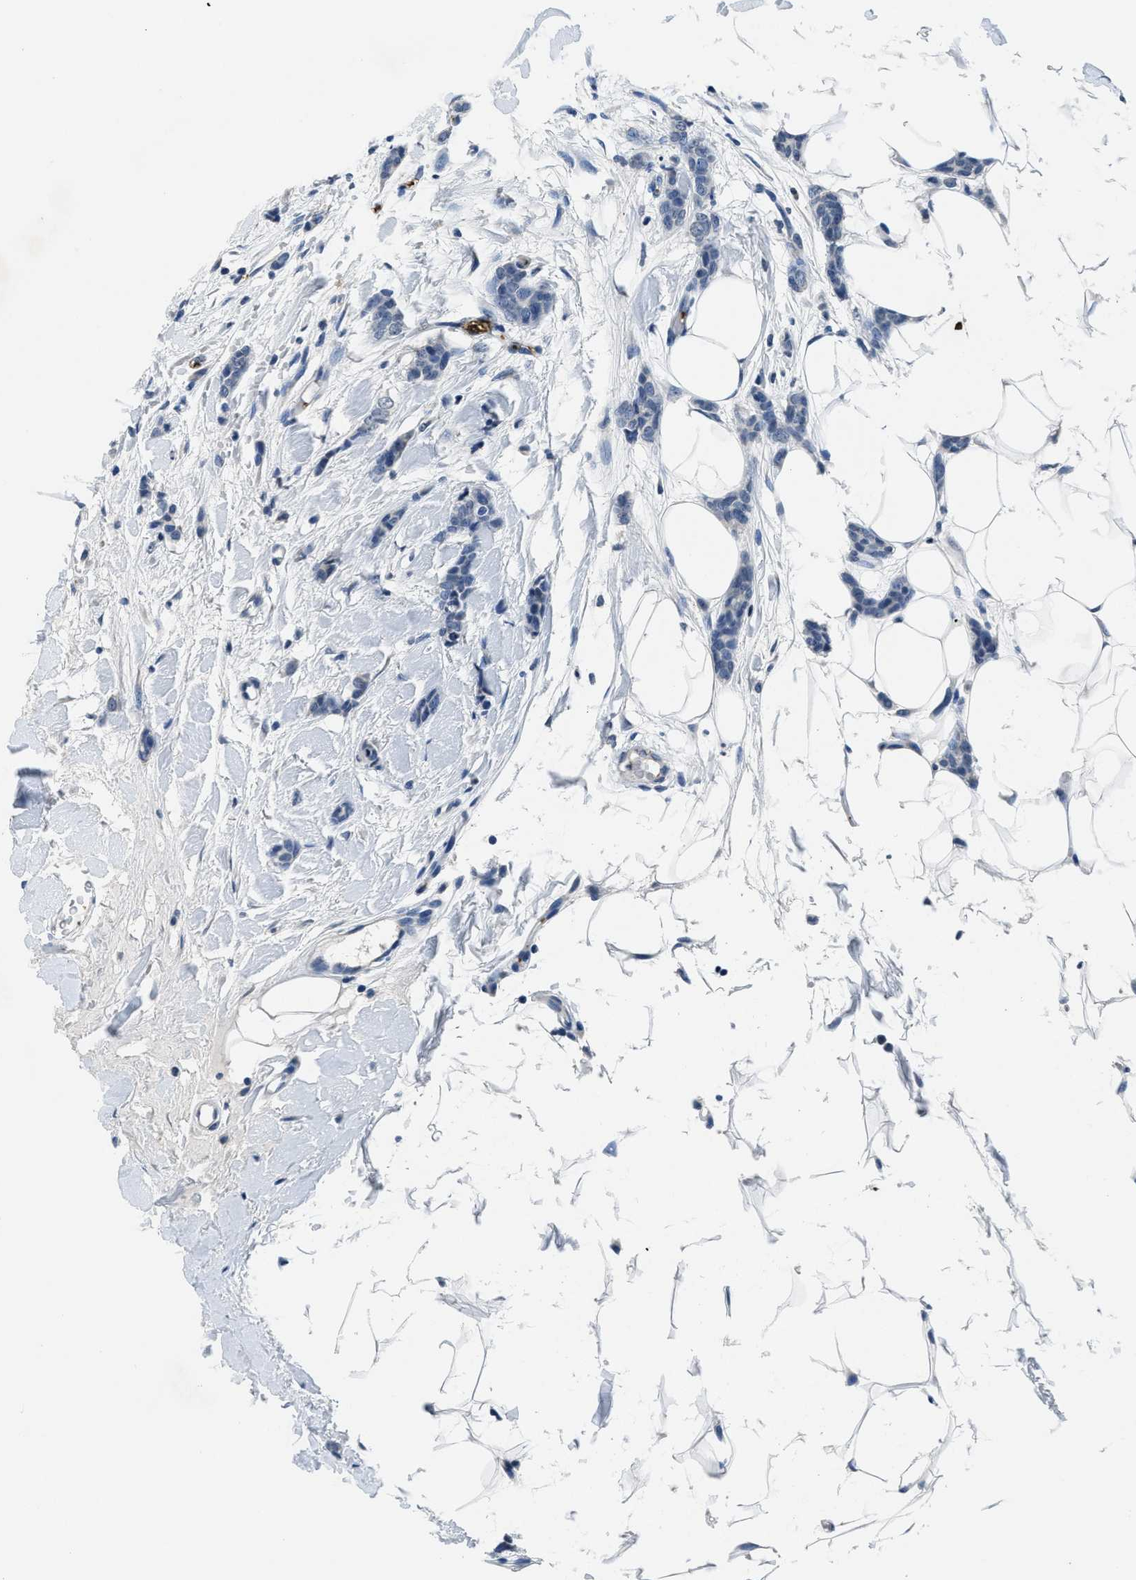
{"staining": {"intensity": "negative", "quantity": "none", "location": "none"}, "tissue": "breast cancer", "cell_type": "Tumor cells", "image_type": "cancer", "snomed": [{"axis": "morphology", "description": "Lobular carcinoma"}, {"axis": "topography", "description": "Skin"}, {"axis": "topography", "description": "Breast"}], "caption": "DAB immunohistochemical staining of human breast lobular carcinoma reveals no significant expression in tumor cells.", "gene": "ITGA2B", "patient": {"sex": "female", "age": 46}}